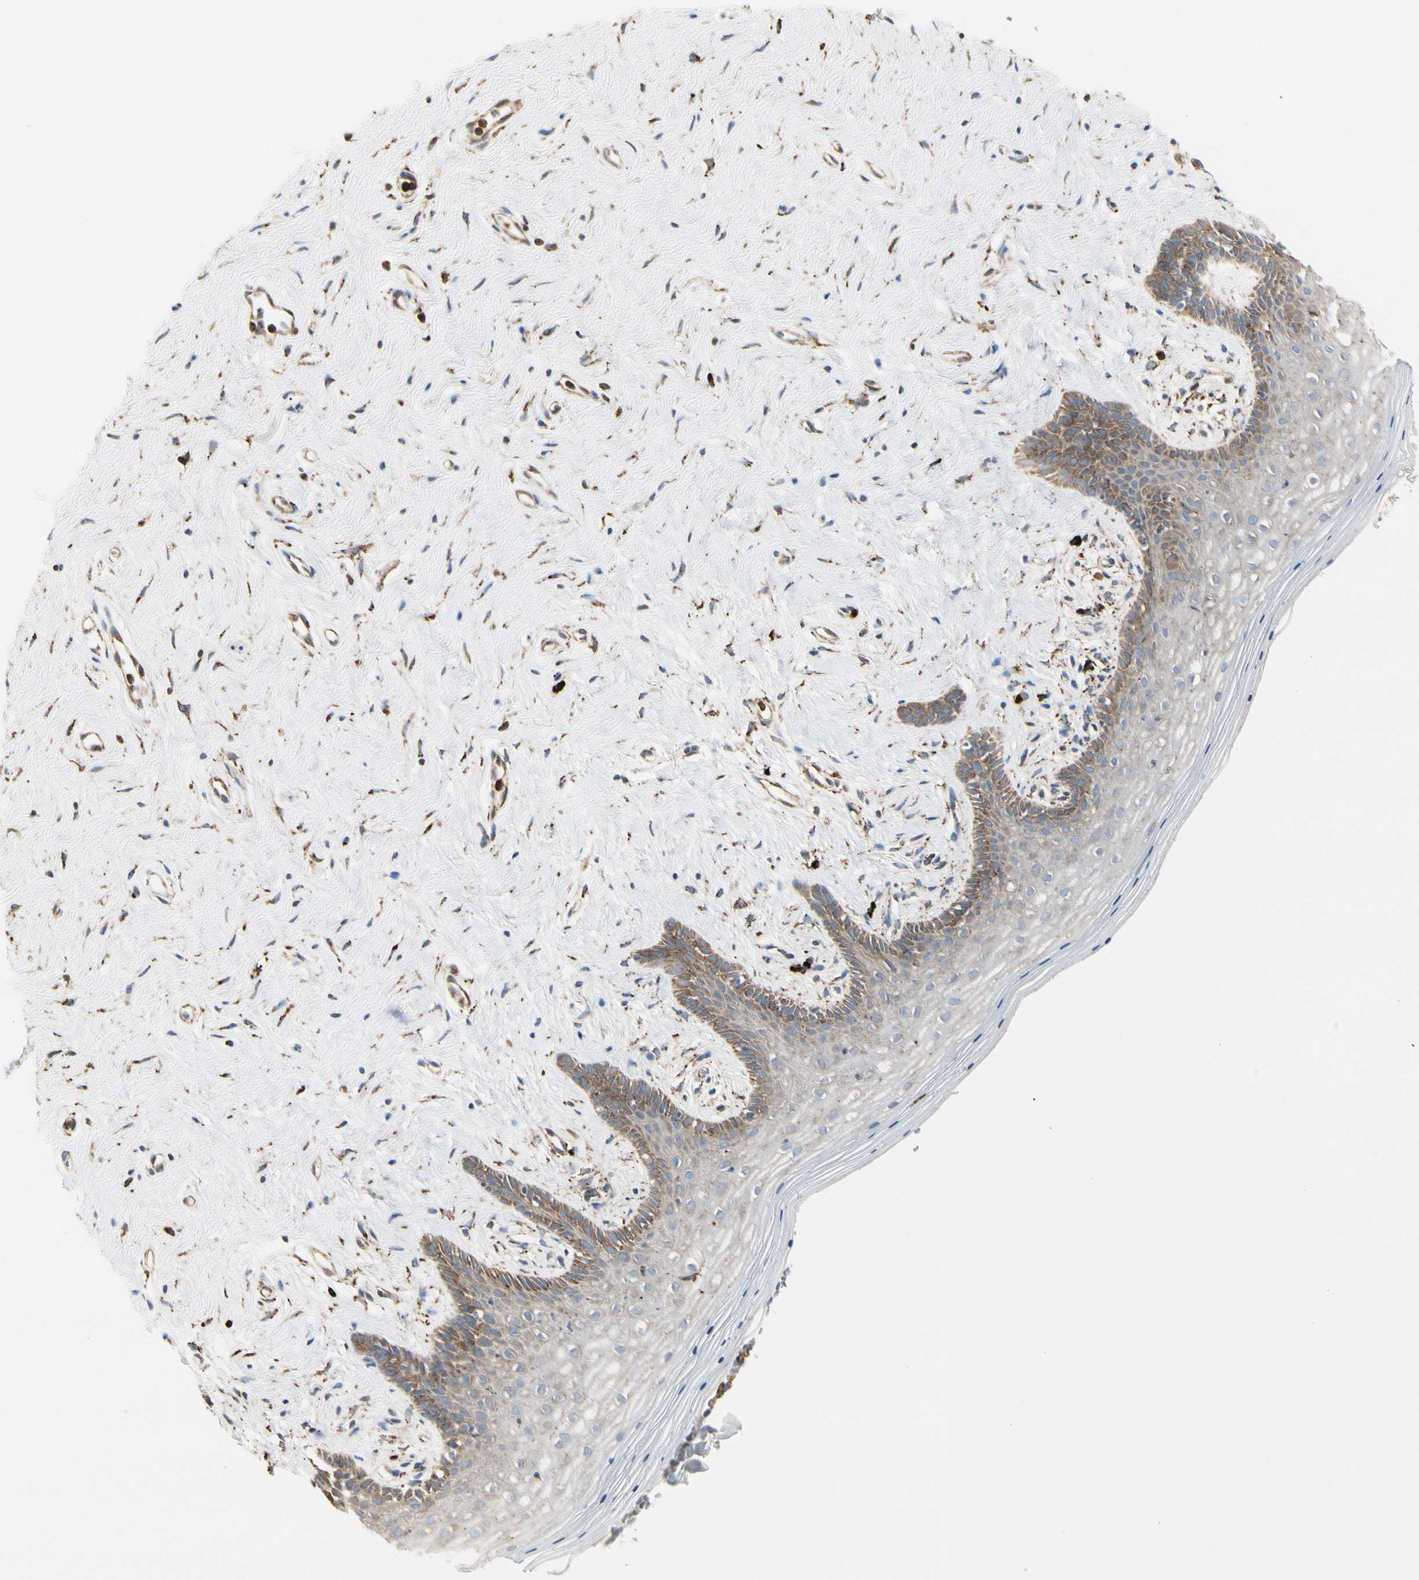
{"staining": {"intensity": "moderate", "quantity": "<25%", "location": "cytoplasmic/membranous"}, "tissue": "vagina", "cell_type": "Squamous epithelial cells", "image_type": "normal", "snomed": [{"axis": "morphology", "description": "Normal tissue, NOS"}, {"axis": "topography", "description": "Vagina"}], "caption": "Unremarkable vagina was stained to show a protein in brown. There is low levels of moderate cytoplasmic/membranous staining in approximately <25% of squamous epithelial cells. (Brightfield microscopy of DAB IHC at high magnification).", "gene": "HSP90B1", "patient": {"sex": "female", "age": 44}}